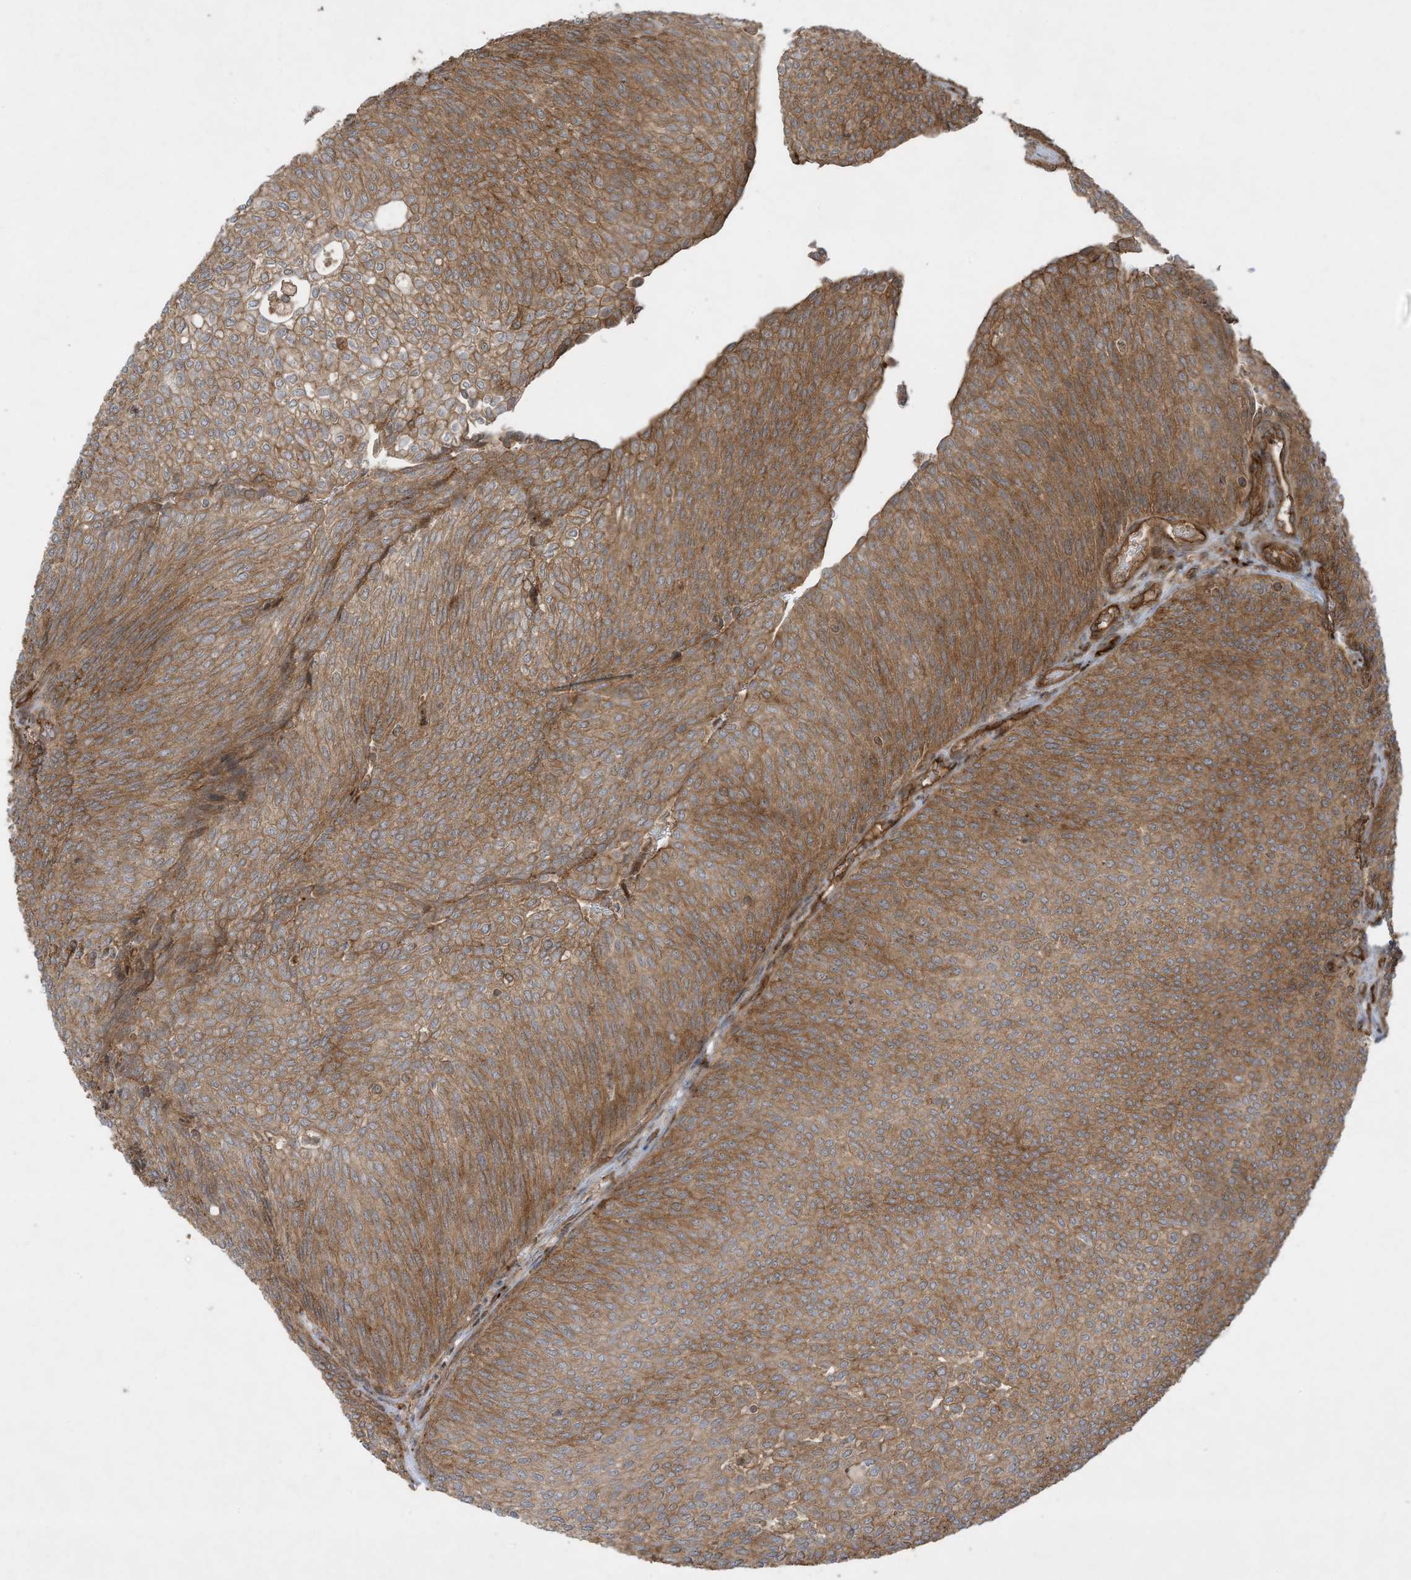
{"staining": {"intensity": "moderate", "quantity": ">75%", "location": "cytoplasmic/membranous"}, "tissue": "urothelial cancer", "cell_type": "Tumor cells", "image_type": "cancer", "snomed": [{"axis": "morphology", "description": "Urothelial carcinoma, Low grade"}, {"axis": "topography", "description": "Urinary bladder"}], "caption": "Immunohistochemistry (IHC) (DAB) staining of human urothelial cancer shows moderate cytoplasmic/membranous protein expression in approximately >75% of tumor cells. Immunohistochemistry stains the protein in brown and the nuclei are stained blue.", "gene": "DDIT4", "patient": {"sex": "female", "age": 79}}